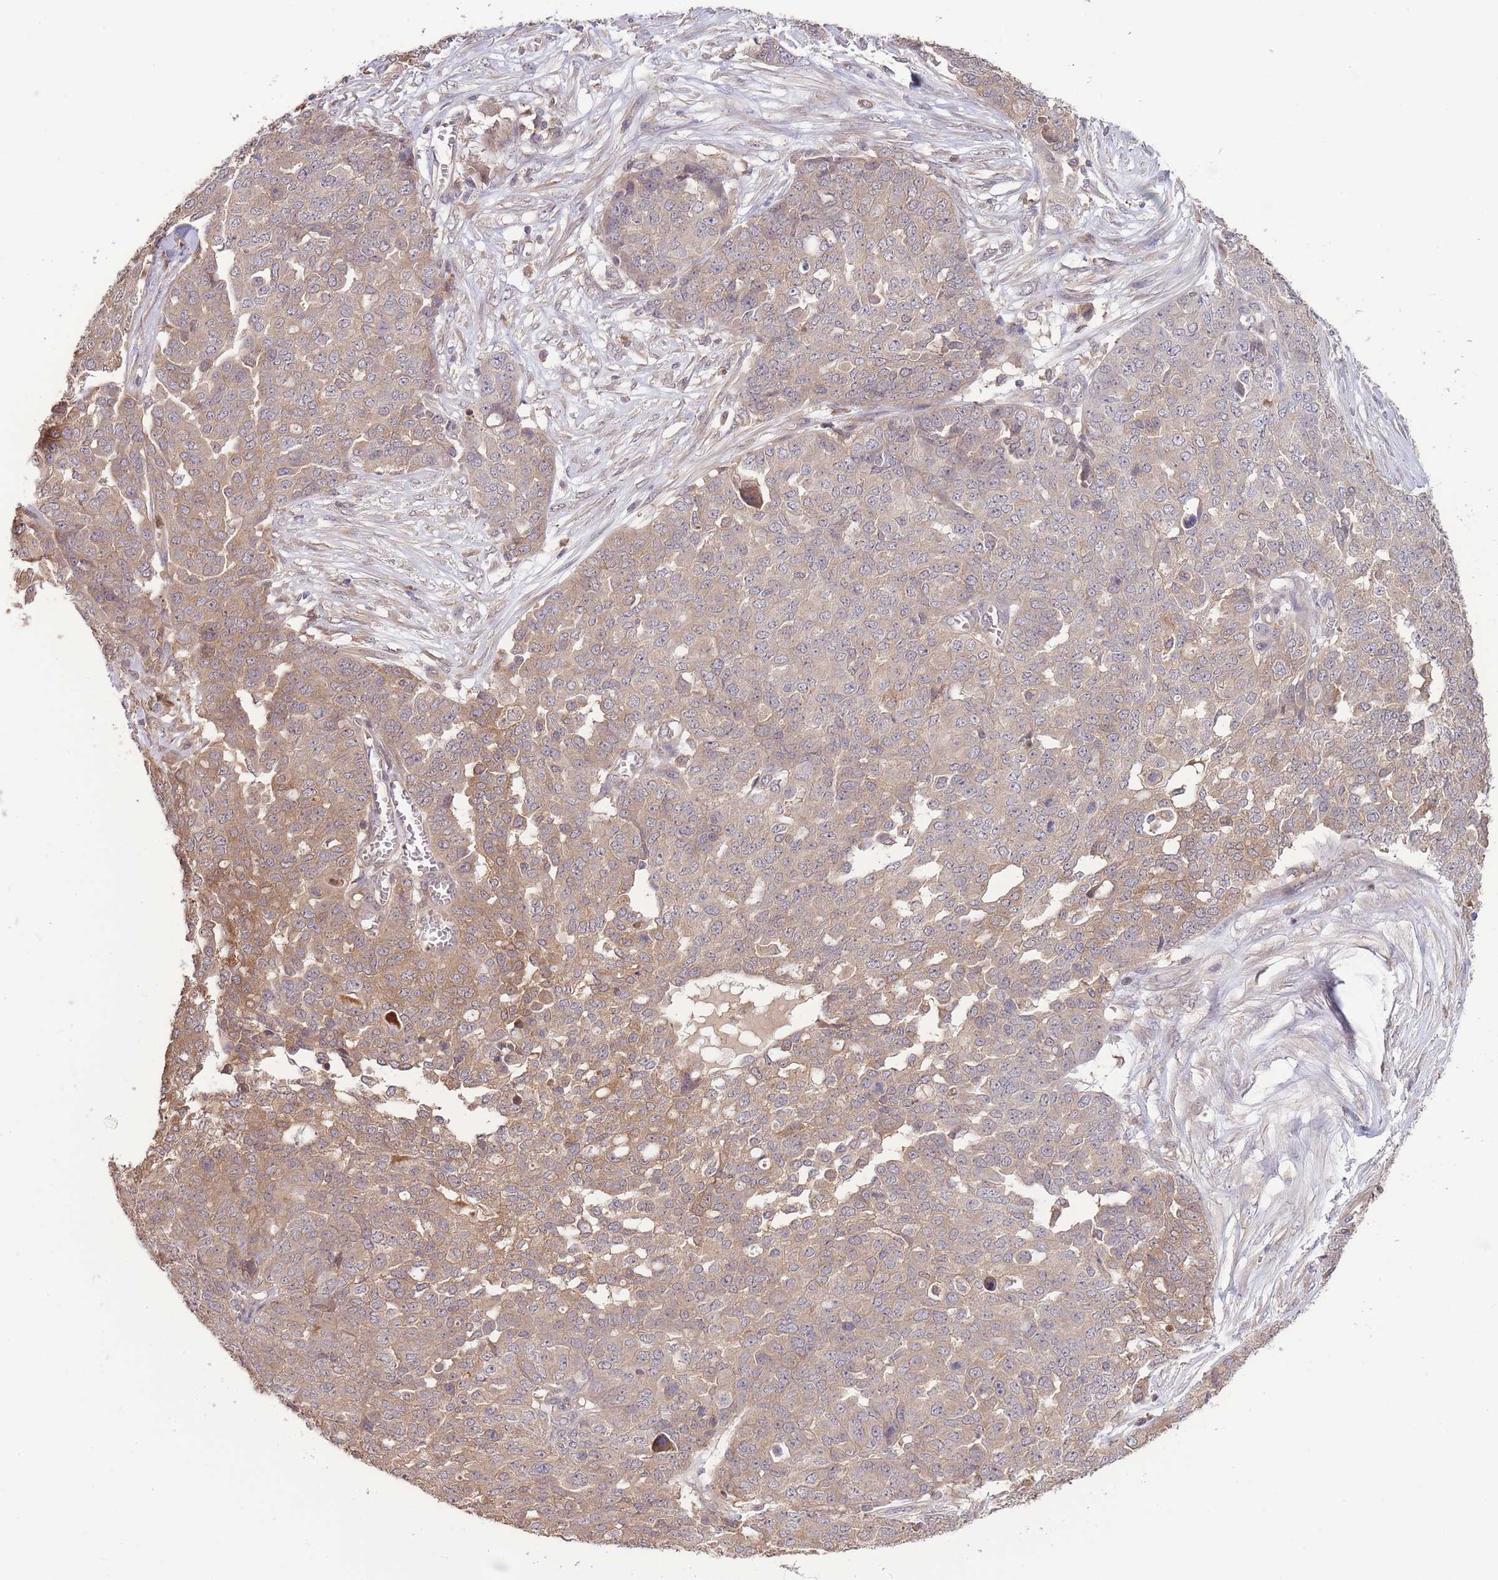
{"staining": {"intensity": "moderate", "quantity": "<25%", "location": "cytoplasmic/membranous"}, "tissue": "ovarian cancer", "cell_type": "Tumor cells", "image_type": "cancer", "snomed": [{"axis": "morphology", "description": "Cystadenocarcinoma, serous, NOS"}, {"axis": "topography", "description": "Soft tissue"}, {"axis": "topography", "description": "Ovary"}], "caption": "Immunohistochemistry of serous cystadenocarcinoma (ovarian) exhibits low levels of moderate cytoplasmic/membranous staining in about <25% of tumor cells. (Stains: DAB (3,3'-diaminobenzidine) in brown, nuclei in blue, Microscopy: brightfield microscopy at high magnification).", "gene": "ZNF304", "patient": {"sex": "female", "age": 57}}